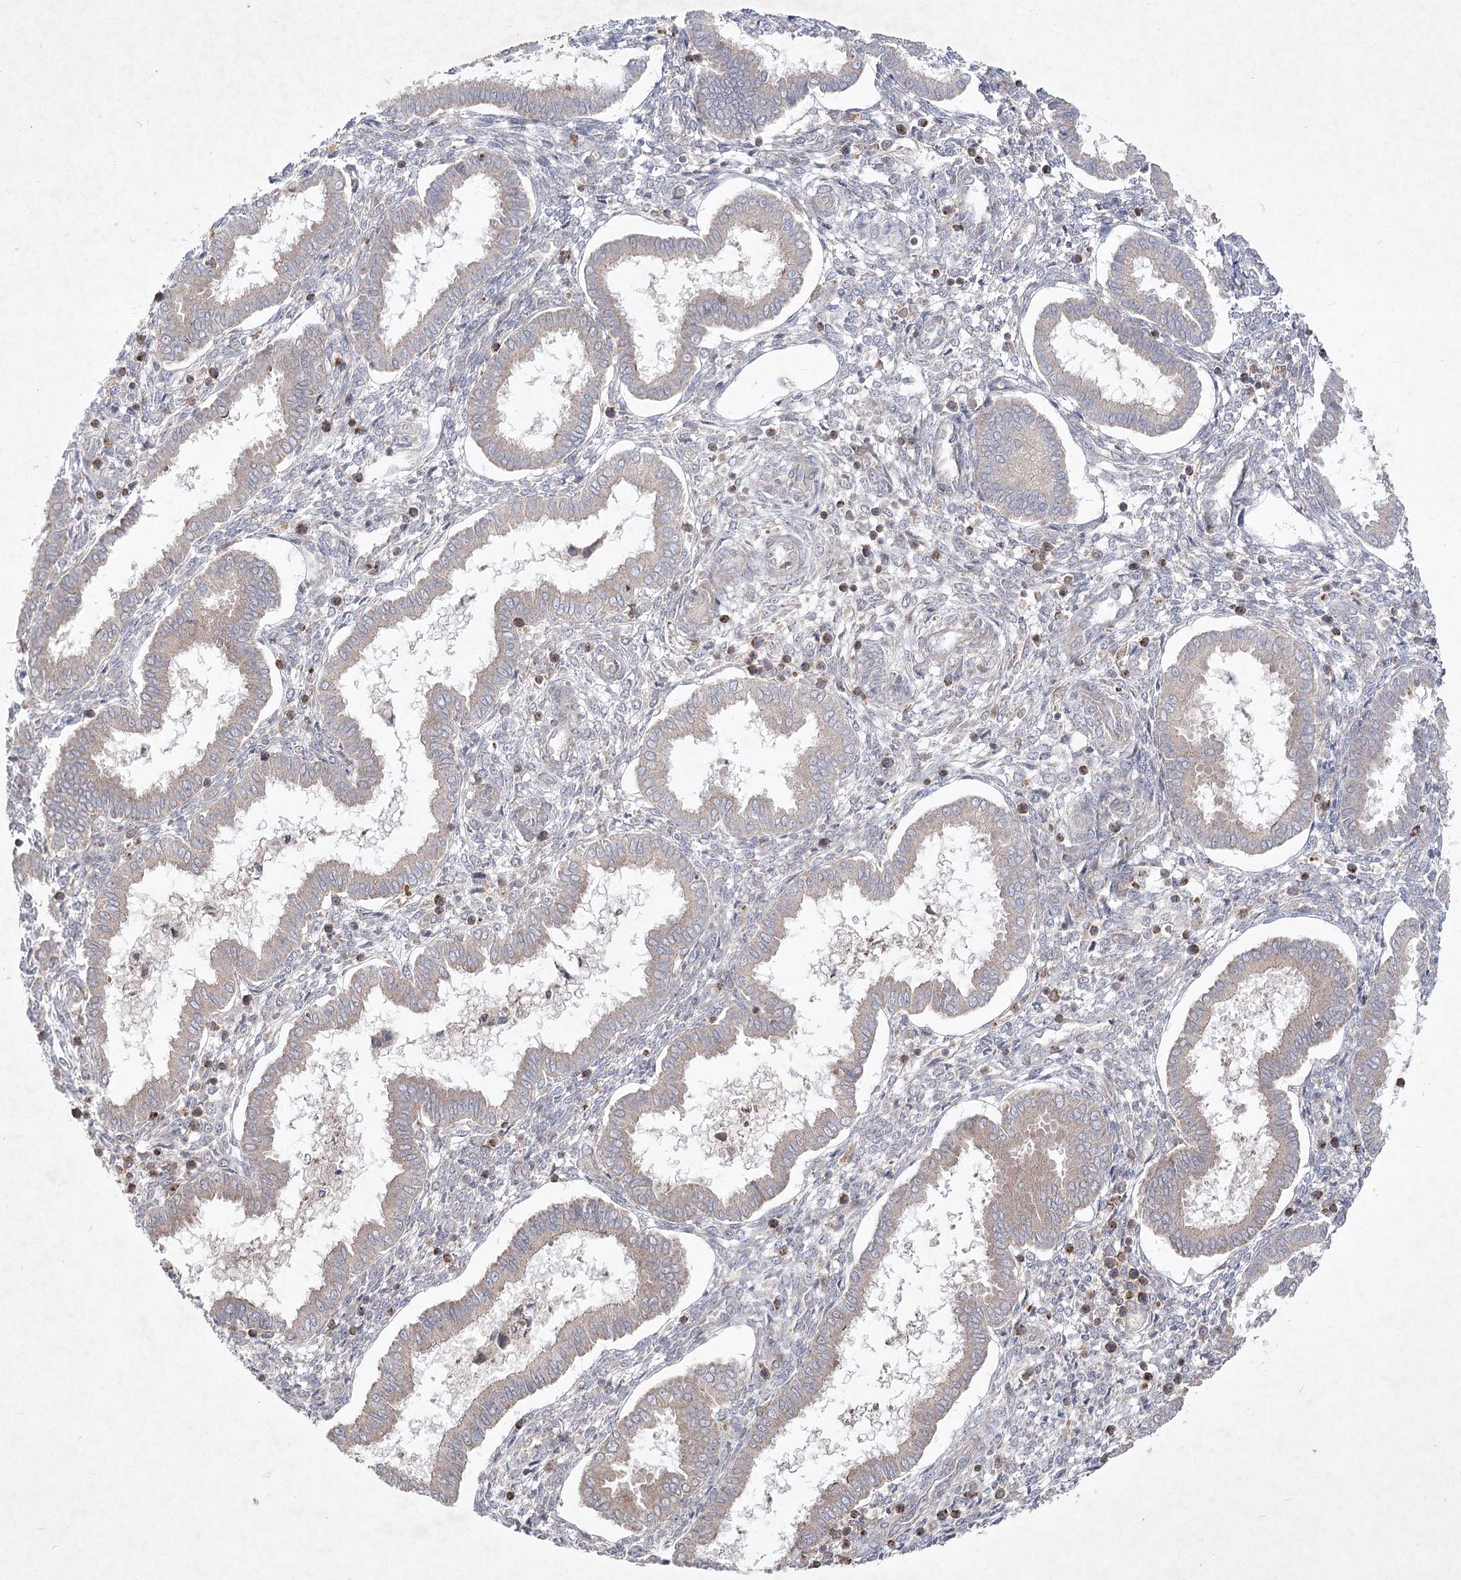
{"staining": {"intensity": "weak", "quantity": "<25%", "location": "cytoplasmic/membranous"}, "tissue": "endometrium", "cell_type": "Cells in endometrial stroma", "image_type": "normal", "snomed": [{"axis": "morphology", "description": "Normal tissue, NOS"}, {"axis": "topography", "description": "Endometrium"}], "caption": "Protein analysis of benign endometrium reveals no significant positivity in cells in endometrial stroma. Brightfield microscopy of immunohistochemistry stained with DAB (brown) and hematoxylin (blue), captured at high magnification.", "gene": "CIB2", "patient": {"sex": "female", "age": 24}}